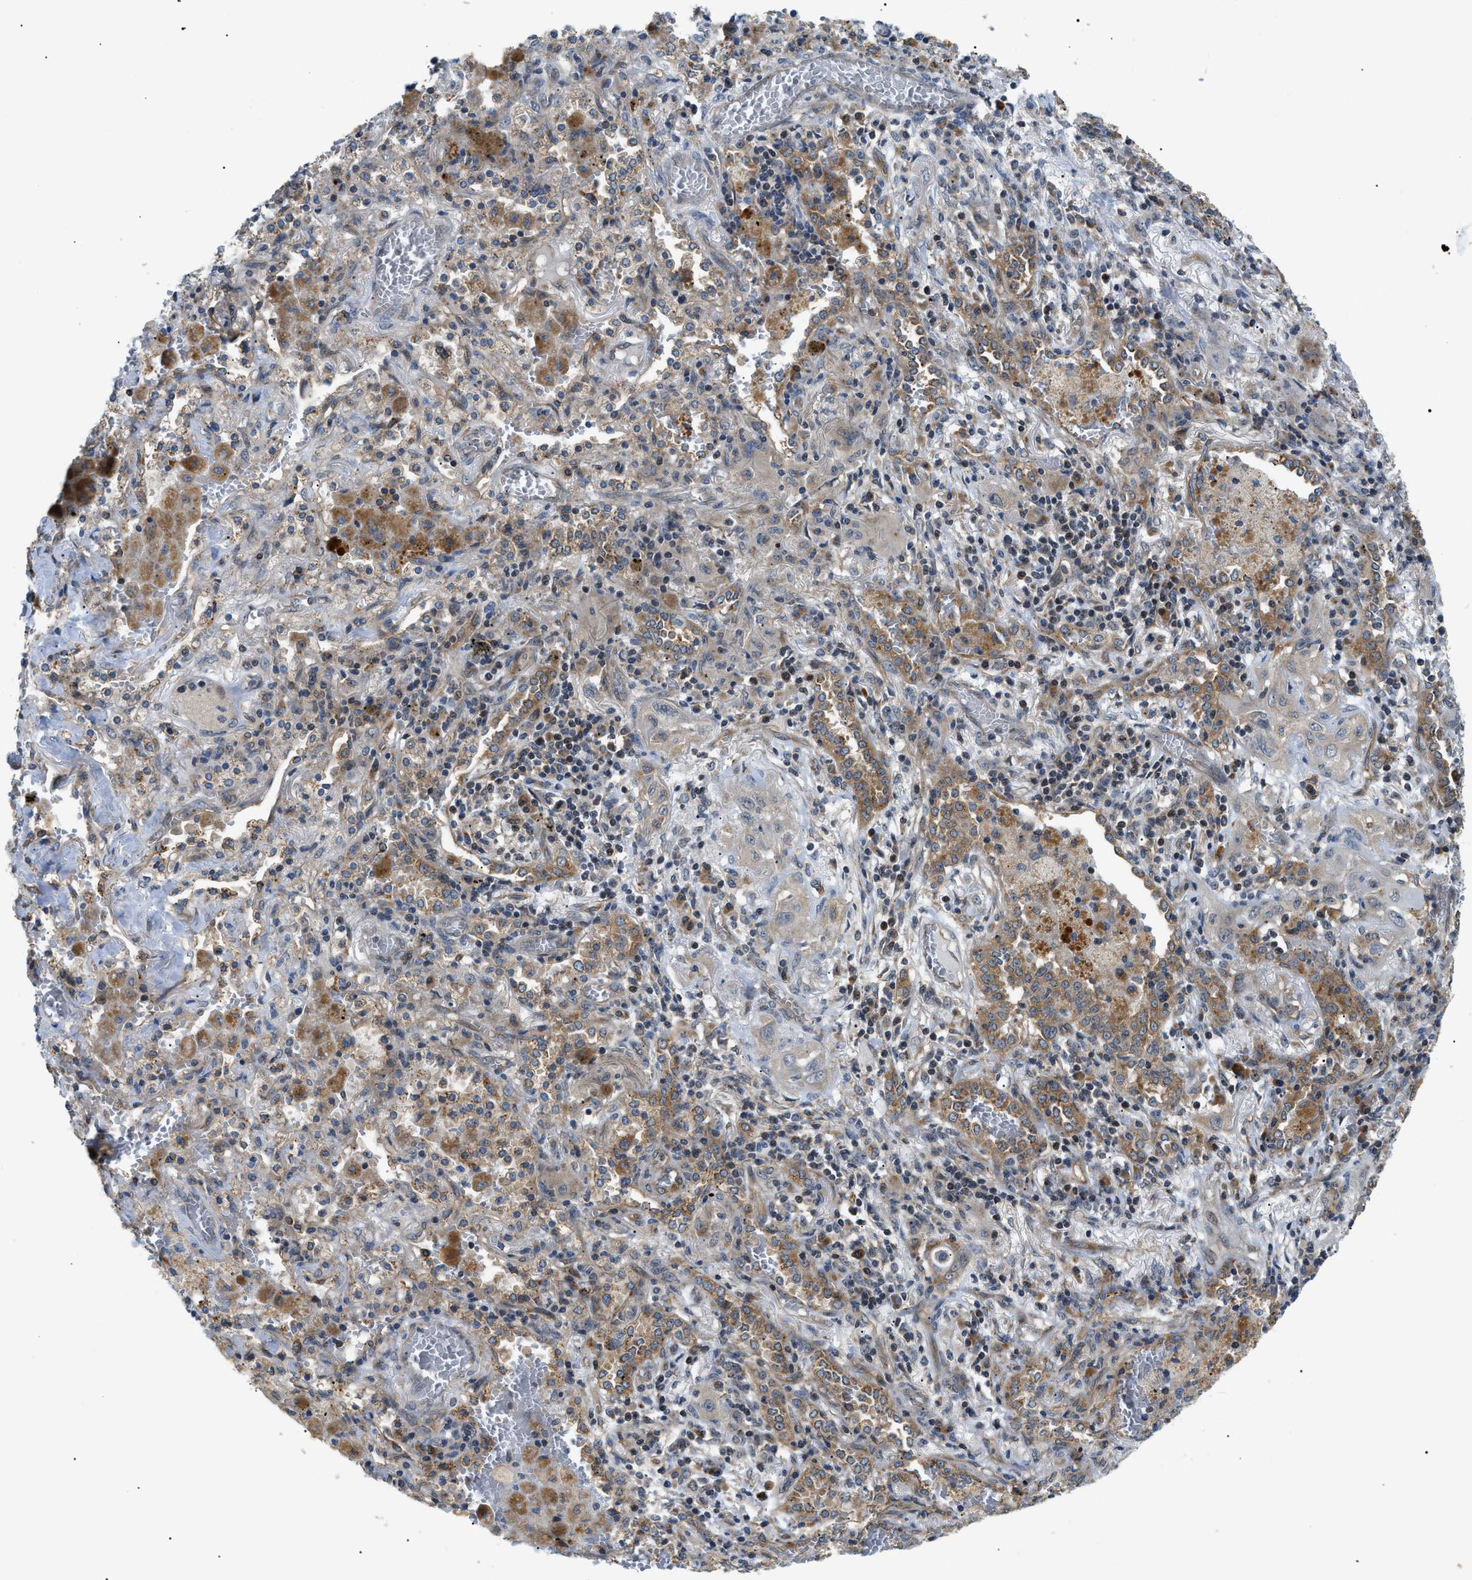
{"staining": {"intensity": "moderate", "quantity": ">75%", "location": "cytoplasmic/membranous"}, "tissue": "lung cancer", "cell_type": "Tumor cells", "image_type": "cancer", "snomed": [{"axis": "morphology", "description": "Squamous cell carcinoma, NOS"}, {"axis": "topography", "description": "Lung"}], "caption": "Moderate cytoplasmic/membranous expression is seen in about >75% of tumor cells in lung cancer. Nuclei are stained in blue.", "gene": "SRPK1", "patient": {"sex": "female", "age": 47}}